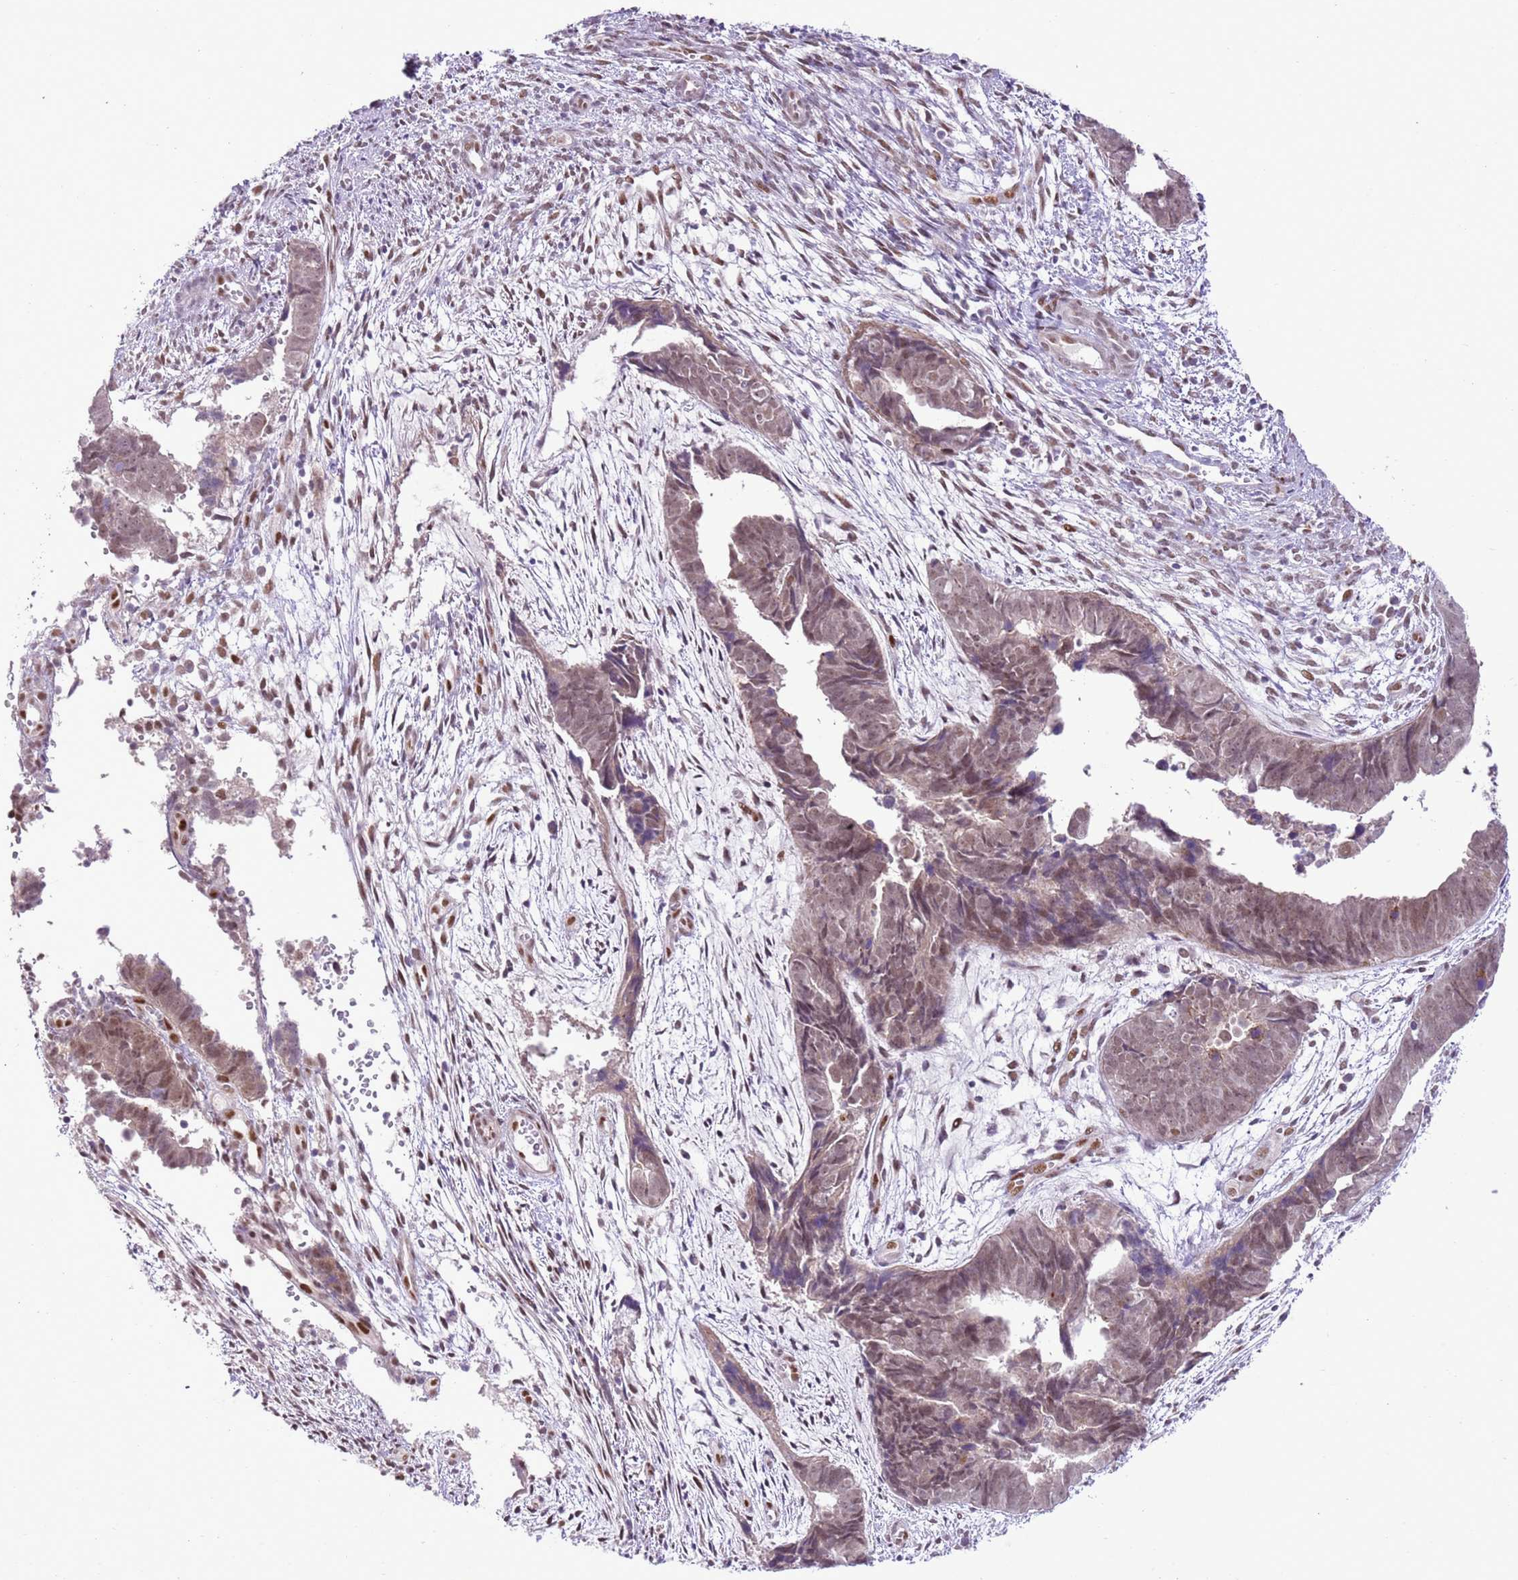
{"staining": {"intensity": "moderate", "quantity": ">75%", "location": "nuclear"}, "tissue": "endometrial cancer", "cell_type": "Tumor cells", "image_type": "cancer", "snomed": [{"axis": "morphology", "description": "Adenocarcinoma, NOS"}, {"axis": "topography", "description": "Endometrium"}], "caption": "Human endometrial cancer stained with a protein marker displays moderate staining in tumor cells.", "gene": "NACC2", "patient": {"sex": "female", "age": 75}}